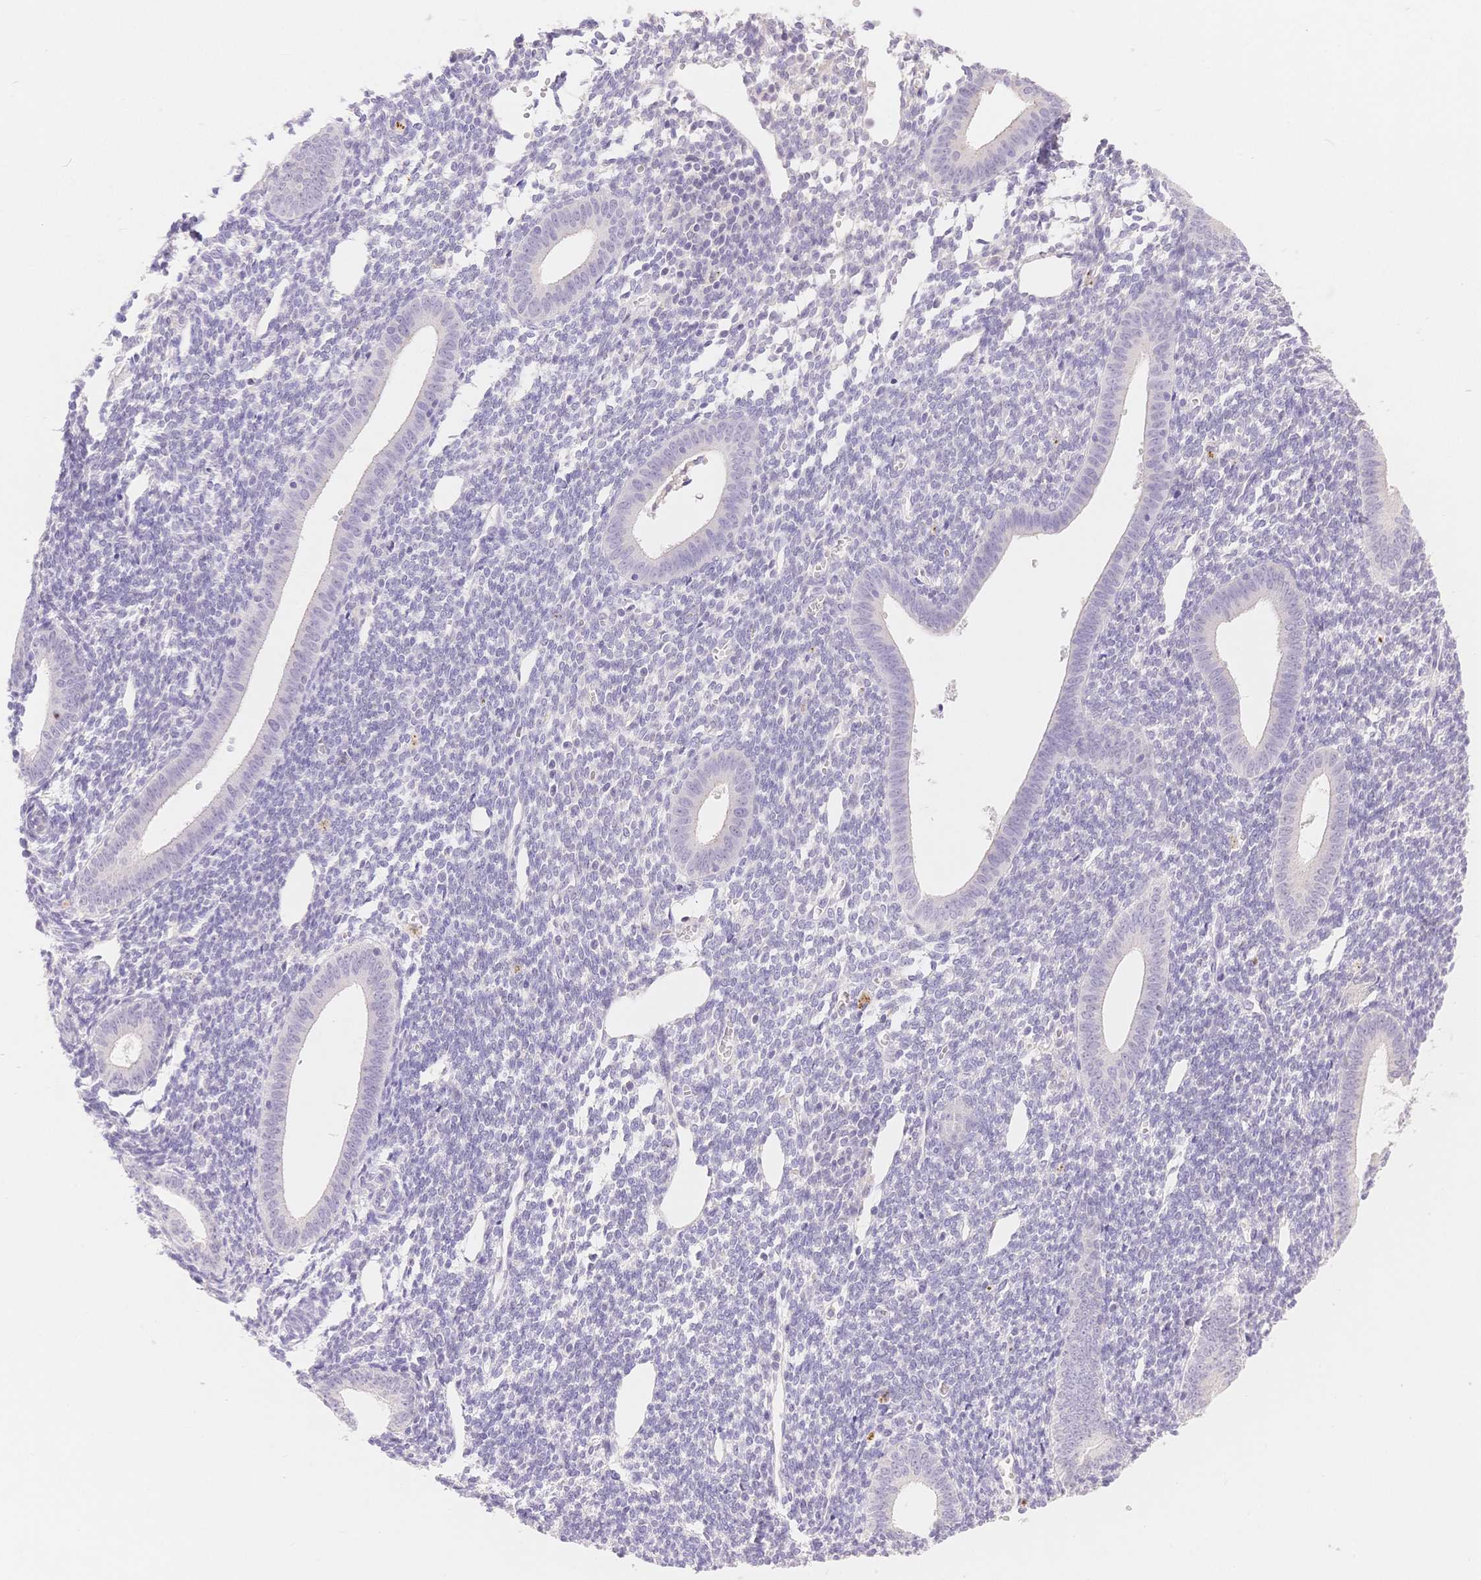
{"staining": {"intensity": "negative", "quantity": "none", "location": "none"}, "tissue": "endometrium", "cell_type": "Cells in endometrial stroma", "image_type": "normal", "snomed": [{"axis": "morphology", "description": "Normal tissue, NOS"}, {"axis": "topography", "description": "Endometrium"}], "caption": "This is an immunohistochemistry (IHC) micrograph of benign endometrium. There is no positivity in cells in endometrial stroma.", "gene": "MYOM1", "patient": {"sex": "female", "age": 25}}